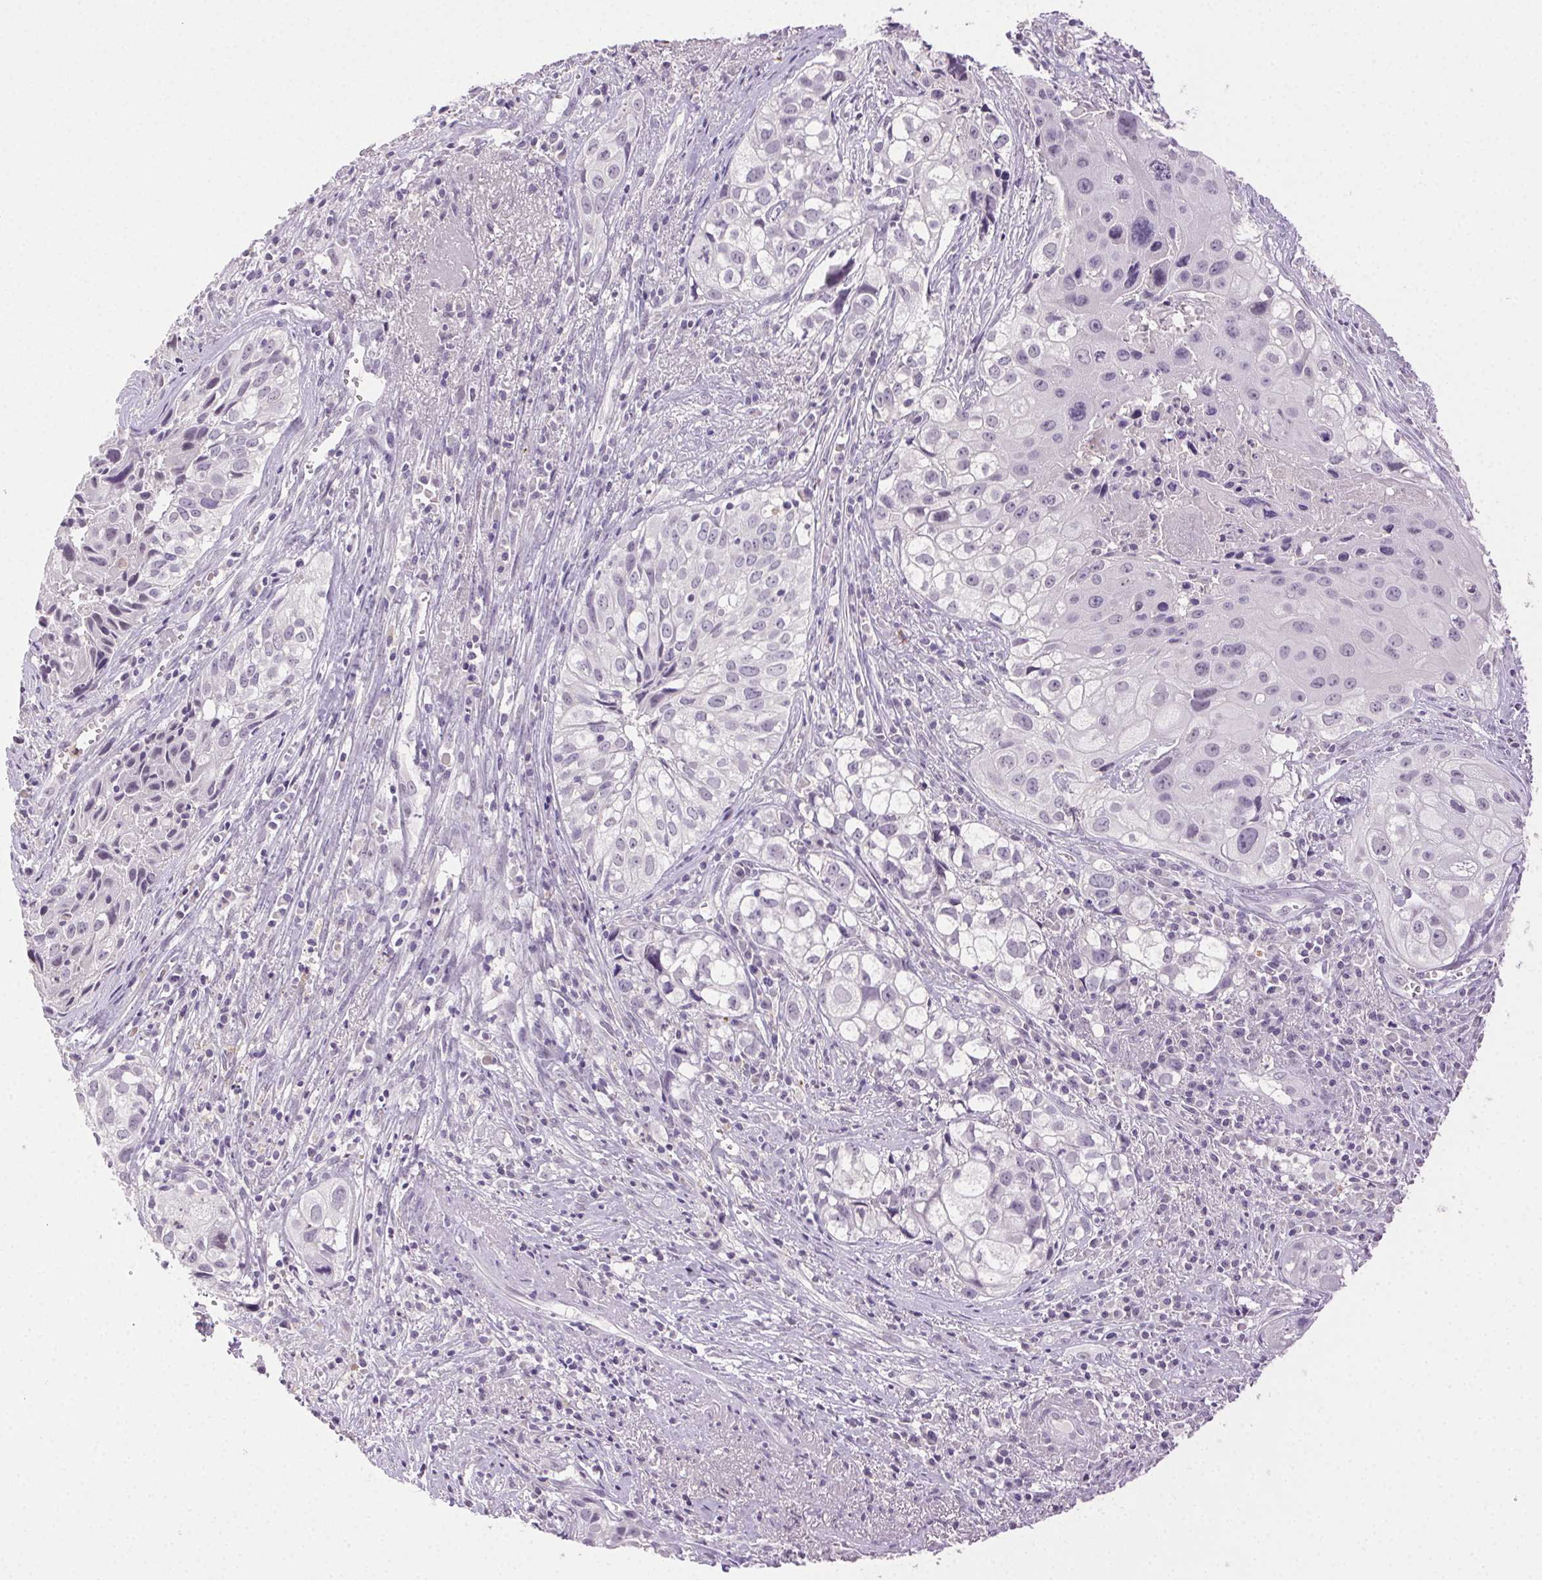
{"staining": {"intensity": "negative", "quantity": "none", "location": "none"}, "tissue": "cervical cancer", "cell_type": "Tumor cells", "image_type": "cancer", "snomed": [{"axis": "morphology", "description": "Squamous cell carcinoma, NOS"}, {"axis": "topography", "description": "Cervix"}], "caption": "DAB (3,3'-diaminobenzidine) immunohistochemical staining of cervical squamous cell carcinoma reveals no significant positivity in tumor cells.", "gene": "CLDN10", "patient": {"sex": "female", "age": 53}}